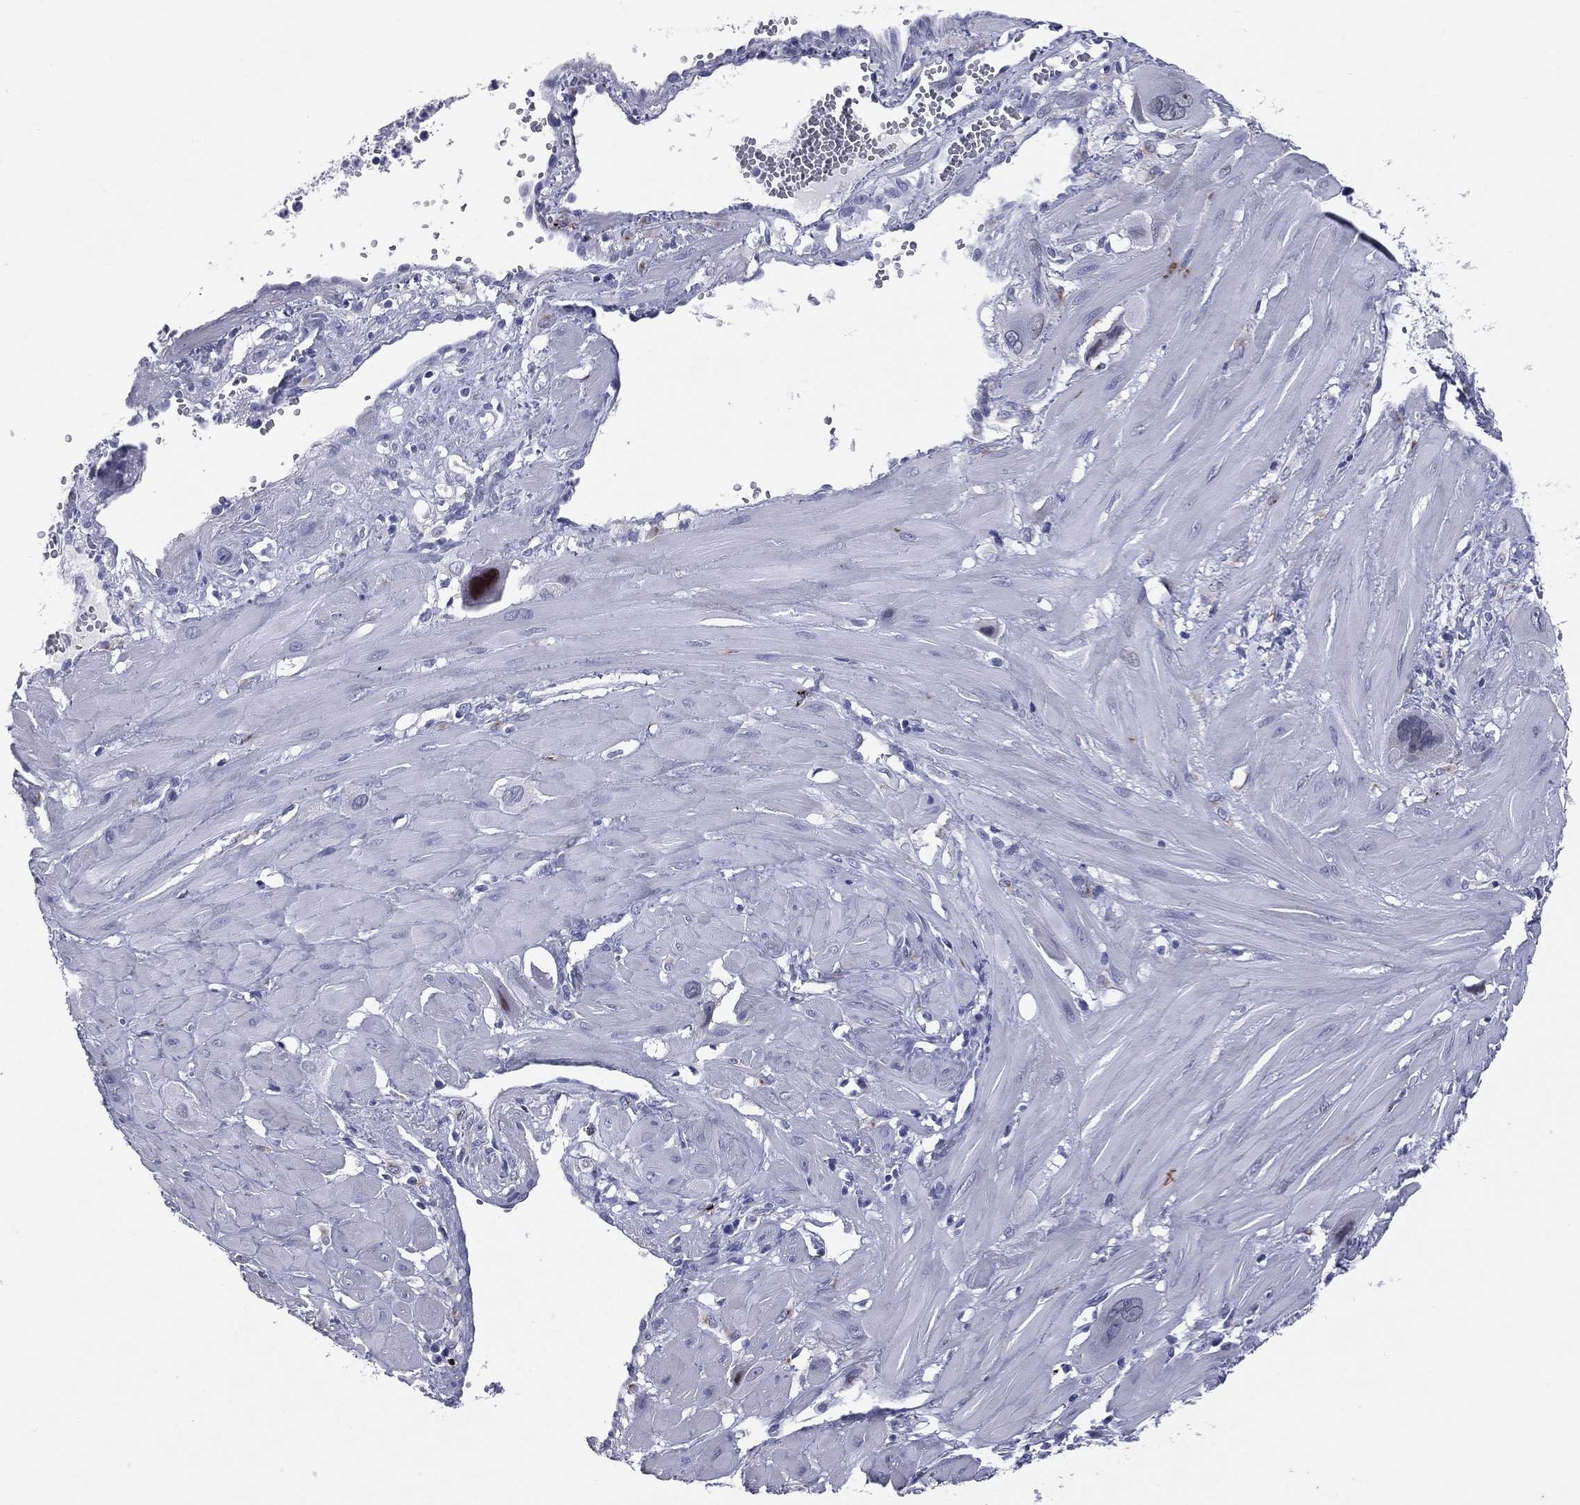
{"staining": {"intensity": "negative", "quantity": "none", "location": "none"}, "tissue": "cervical cancer", "cell_type": "Tumor cells", "image_type": "cancer", "snomed": [{"axis": "morphology", "description": "Squamous cell carcinoma, NOS"}, {"axis": "topography", "description": "Cervix"}], "caption": "Photomicrograph shows no significant protein staining in tumor cells of cervical squamous cell carcinoma. The staining was performed using DAB to visualize the protein expression in brown, while the nuclei were stained in blue with hematoxylin (Magnification: 20x).", "gene": "HLA-DOA", "patient": {"sex": "female", "age": 34}}